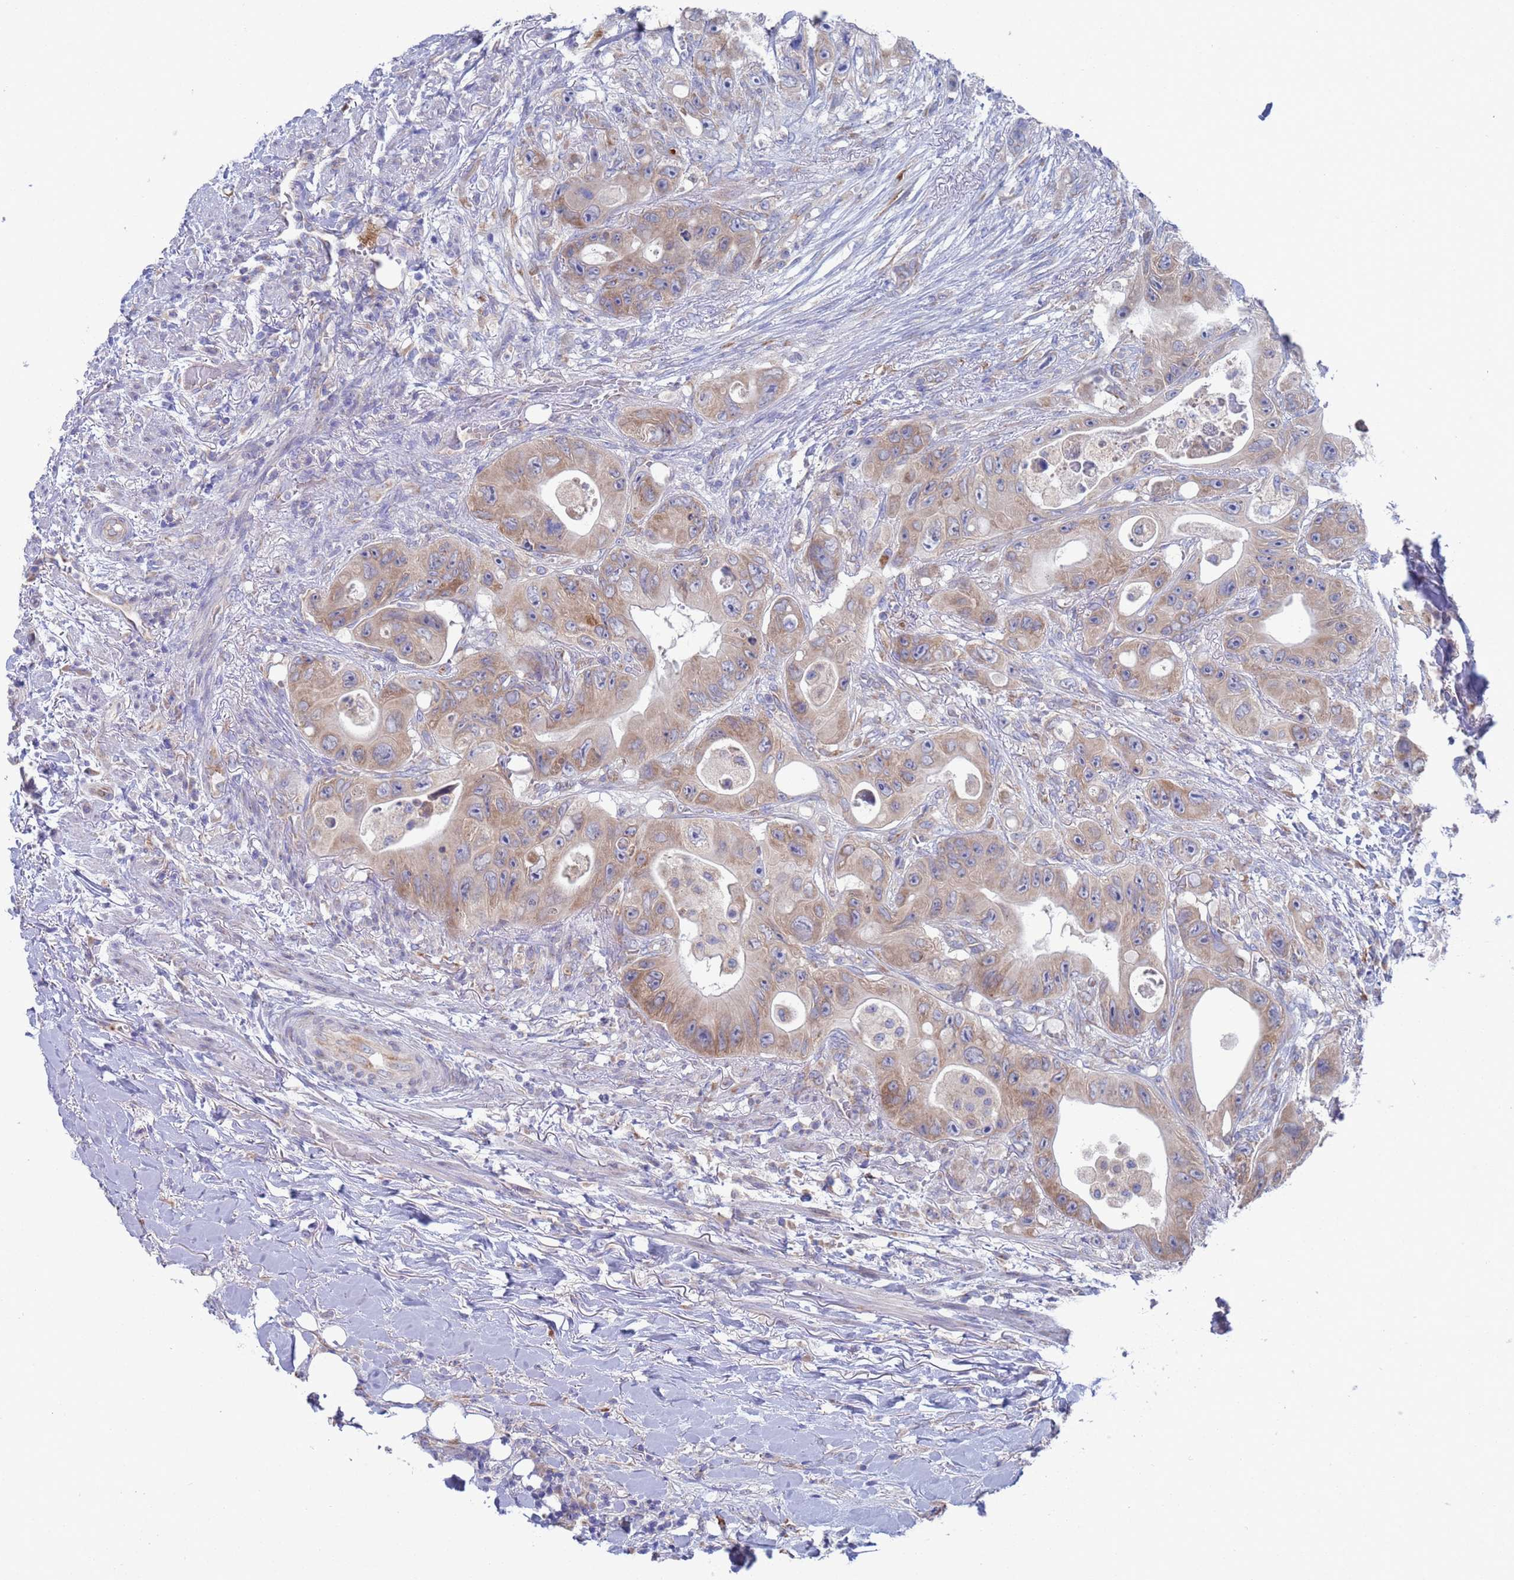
{"staining": {"intensity": "weak", "quantity": ">75%", "location": "cytoplasmic/membranous"}, "tissue": "colorectal cancer", "cell_type": "Tumor cells", "image_type": "cancer", "snomed": [{"axis": "morphology", "description": "Adenocarcinoma, NOS"}, {"axis": "topography", "description": "Colon"}], "caption": "Human colorectal cancer (adenocarcinoma) stained with a brown dye displays weak cytoplasmic/membranous positive staining in approximately >75% of tumor cells.", "gene": "PET117", "patient": {"sex": "female", "age": 46}}